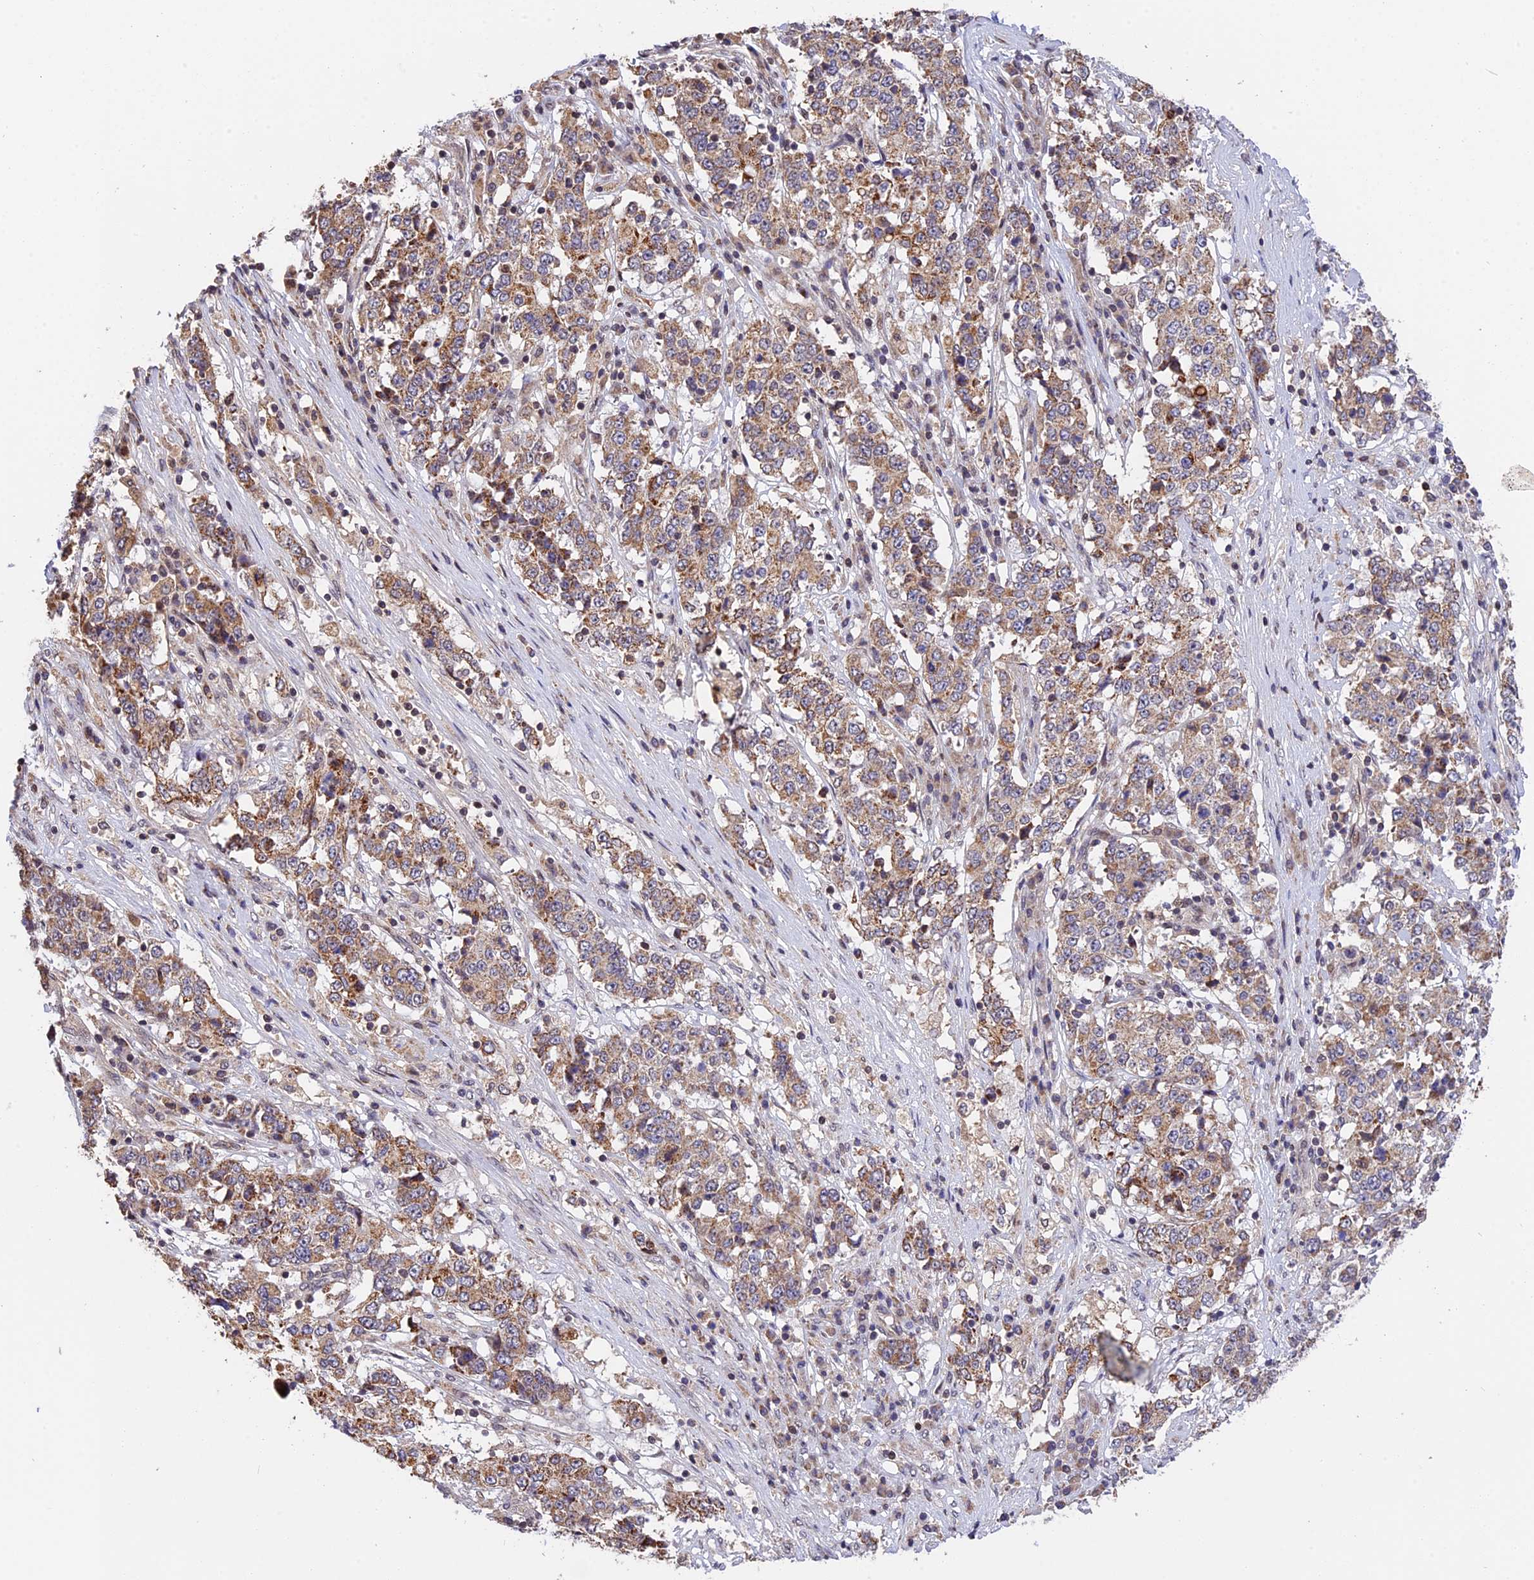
{"staining": {"intensity": "moderate", "quantity": ">75%", "location": "cytoplasmic/membranous"}, "tissue": "stomach cancer", "cell_type": "Tumor cells", "image_type": "cancer", "snomed": [{"axis": "morphology", "description": "Adenocarcinoma, NOS"}, {"axis": "topography", "description": "Stomach"}], "caption": "Immunohistochemical staining of stomach adenocarcinoma demonstrates moderate cytoplasmic/membranous protein staining in about >75% of tumor cells.", "gene": "RERGL", "patient": {"sex": "male", "age": 59}}